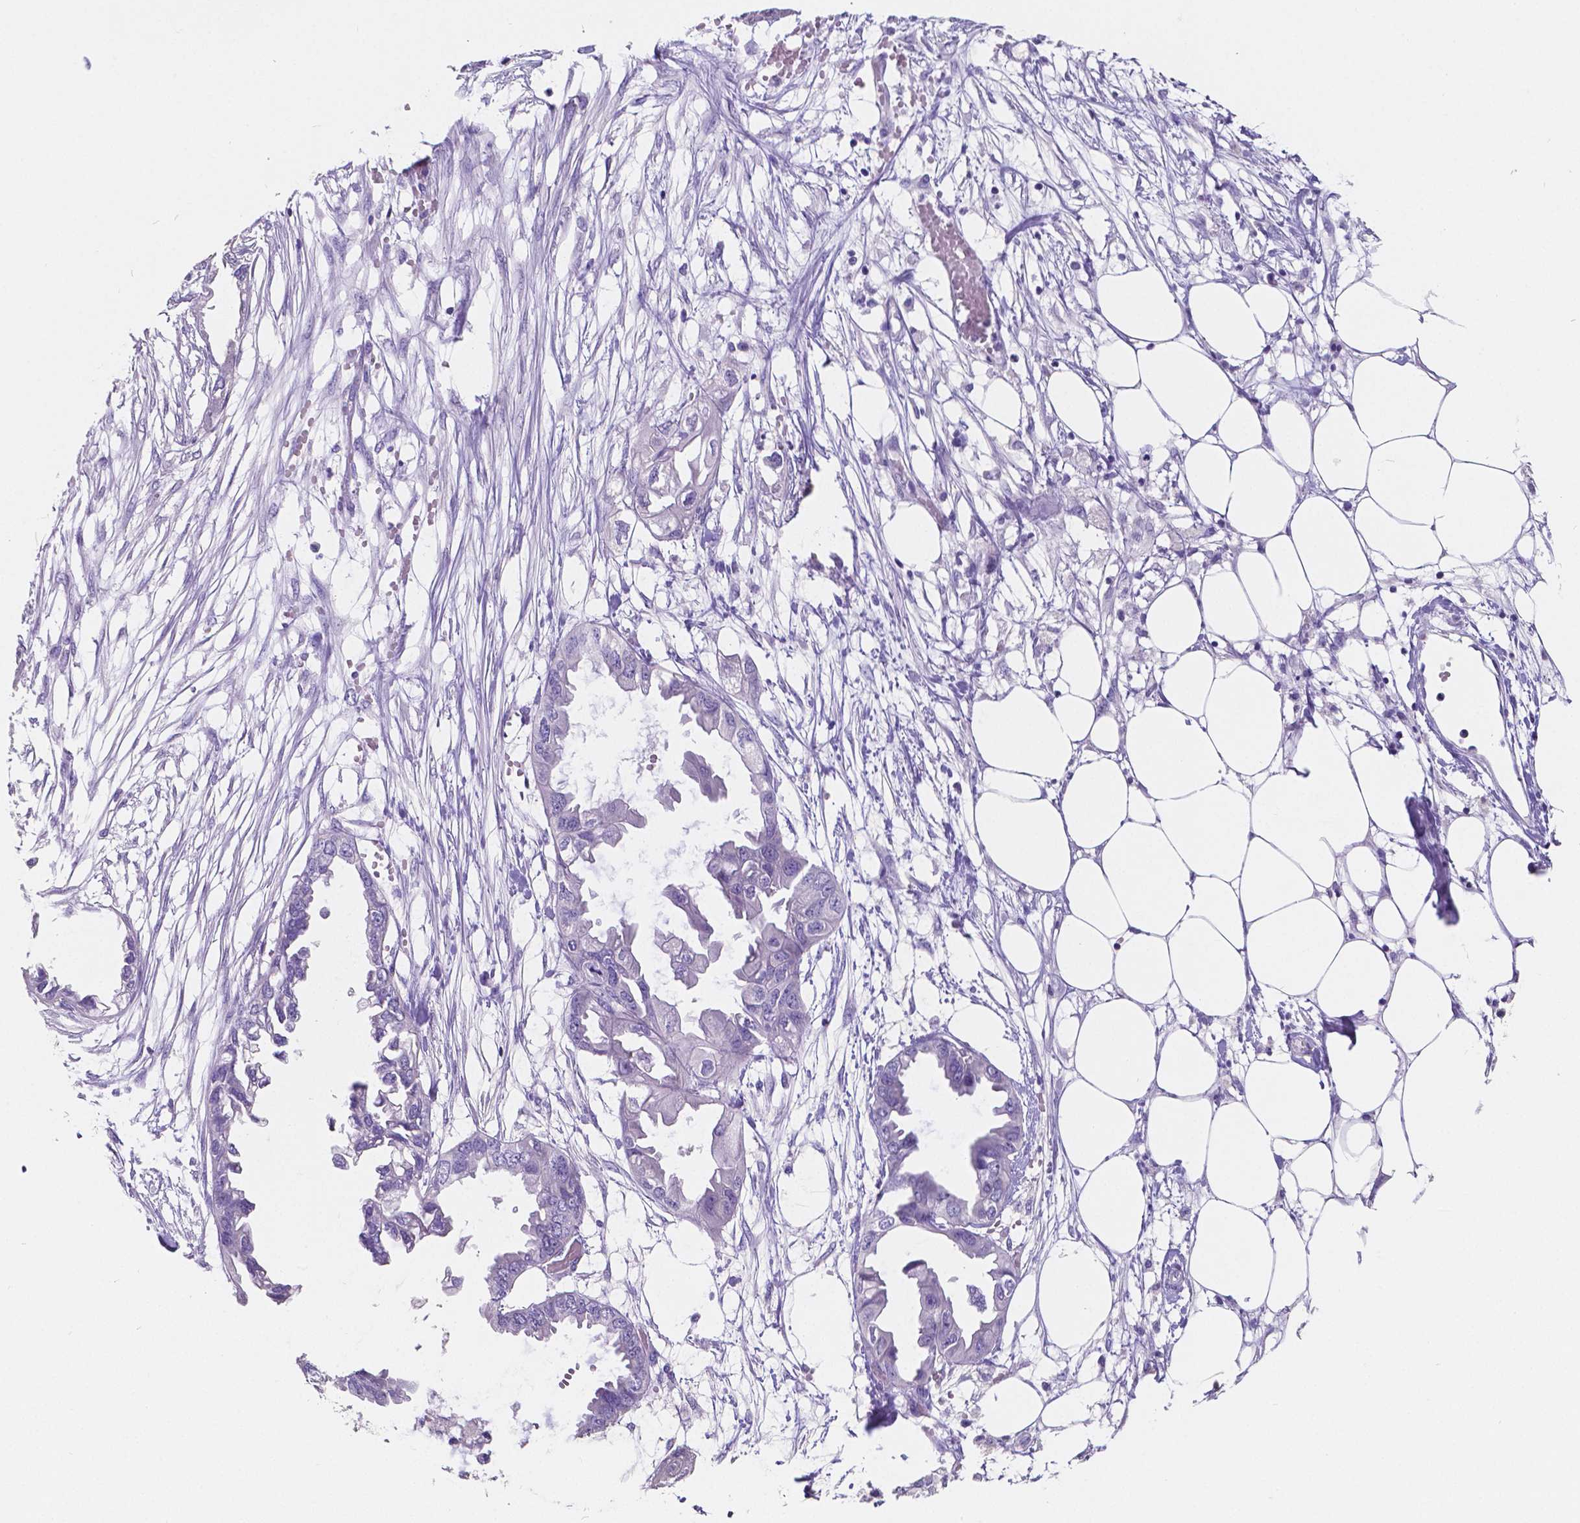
{"staining": {"intensity": "negative", "quantity": "none", "location": "none"}, "tissue": "endometrial cancer", "cell_type": "Tumor cells", "image_type": "cancer", "snomed": [{"axis": "morphology", "description": "Adenocarcinoma, NOS"}, {"axis": "morphology", "description": "Adenocarcinoma, metastatic, NOS"}, {"axis": "topography", "description": "Adipose tissue"}, {"axis": "topography", "description": "Endometrium"}], "caption": "This histopathology image is of endometrial metastatic adenocarcinoma stained with IHC to label a protein in brown with the nuclei are counter-stained blue. There is no staining in tumor cells.", "gene": "SATB2", "patient": {"sex": "female", "age": 67}}